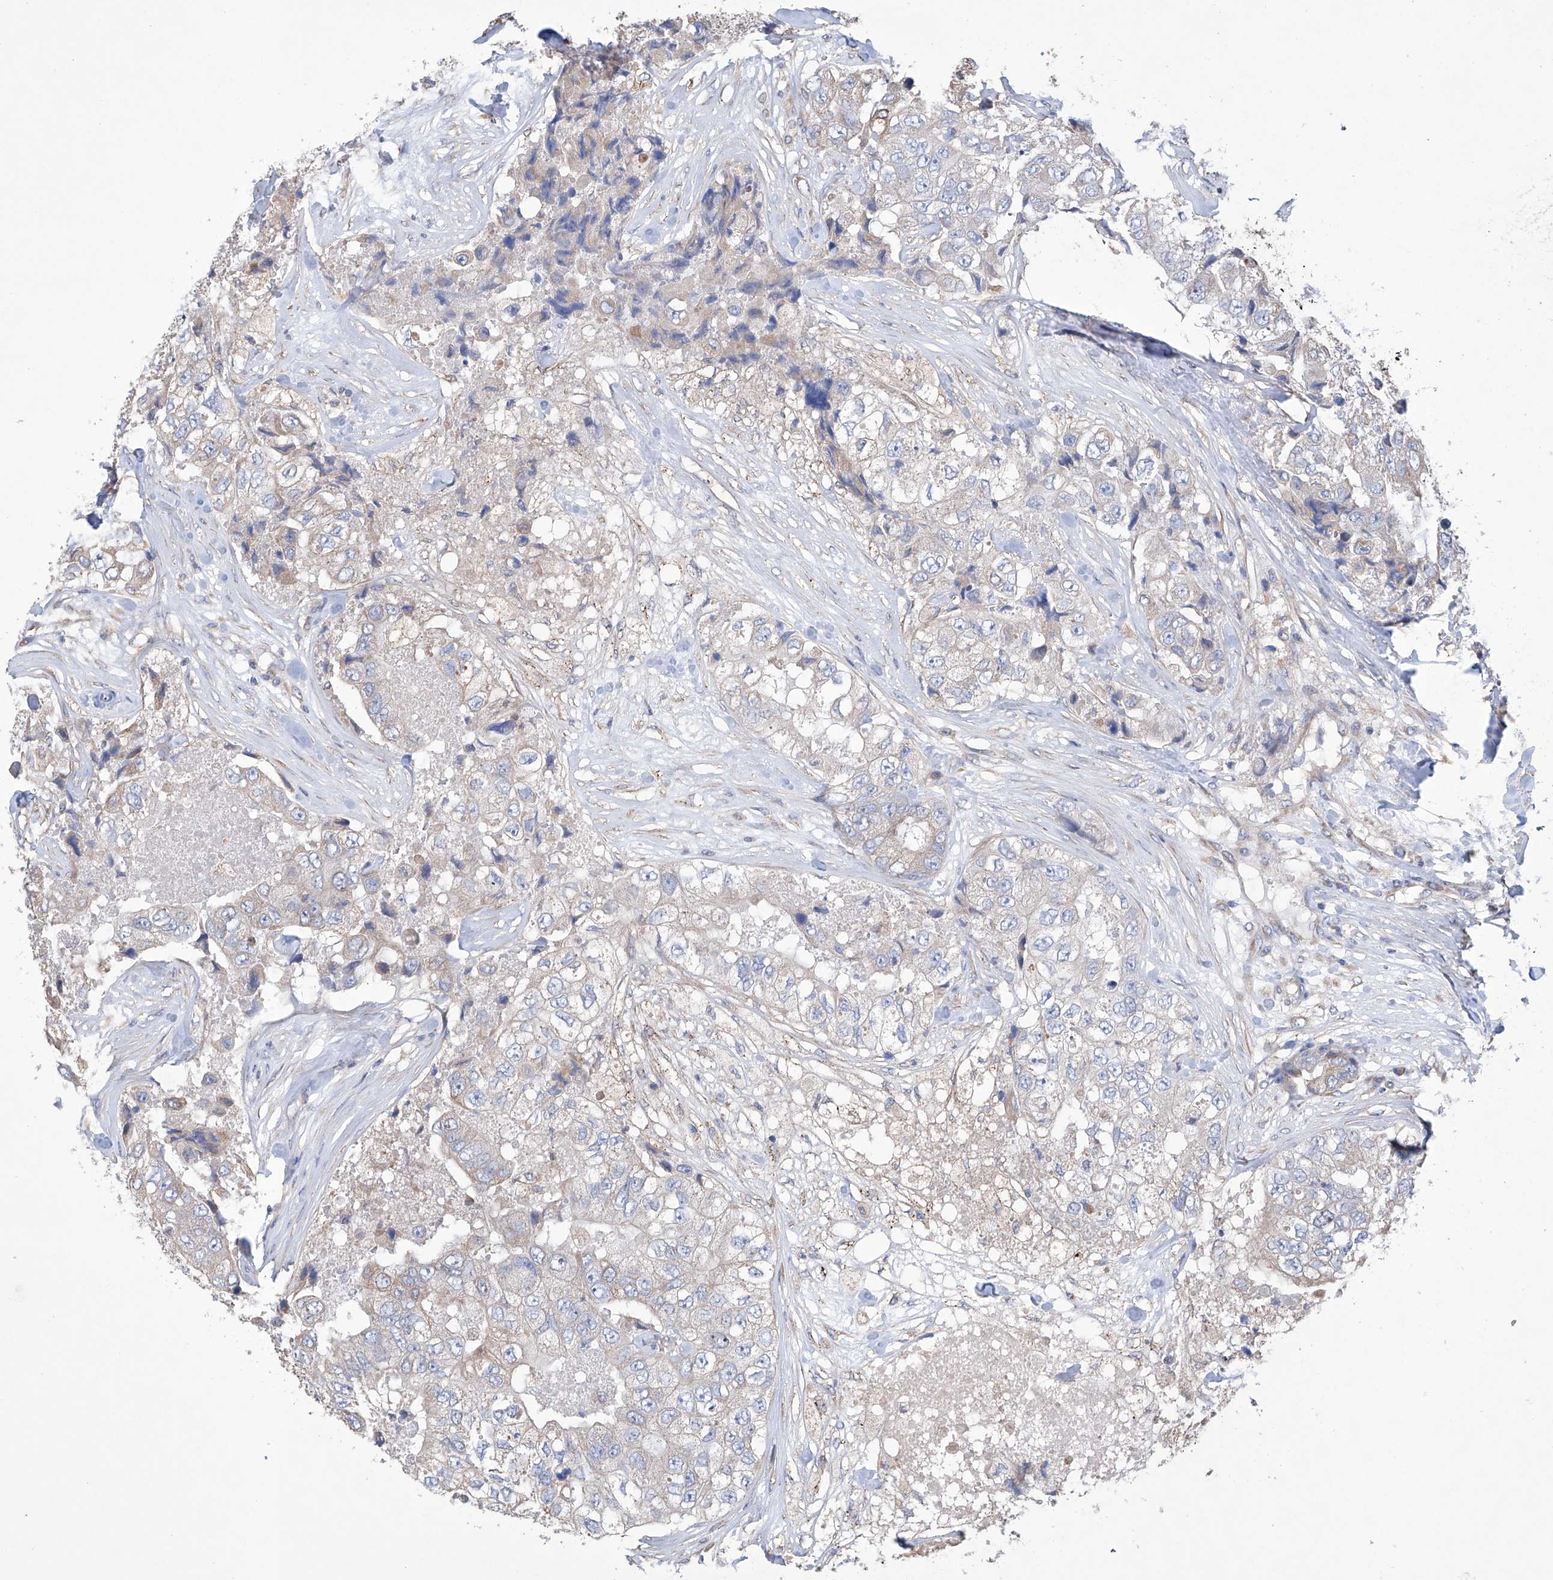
{"staining": {"intensity": "negative", "quantity": "none", "location": "none"}, "tissue": "breast cancer", "cell_type": "Tumor cells", "image_type": "cancer", "snomed": [{"axis": "morphology", "description": "Duct carcinoma"}, {"axis": "topography", "description": "Breast"}], "caption": "Immunohistochemical staining of breast cancer (intraductal carcinoma) displays no significant positivity in tumor cells. (Stains: DAB immunohistochemistry (IHC) with hematoxylin counter stain, Microscopy: brightfield microscopy at high magnification).", "gene": "AFG1L", "patient": {"sex": "female", "age": 62}}